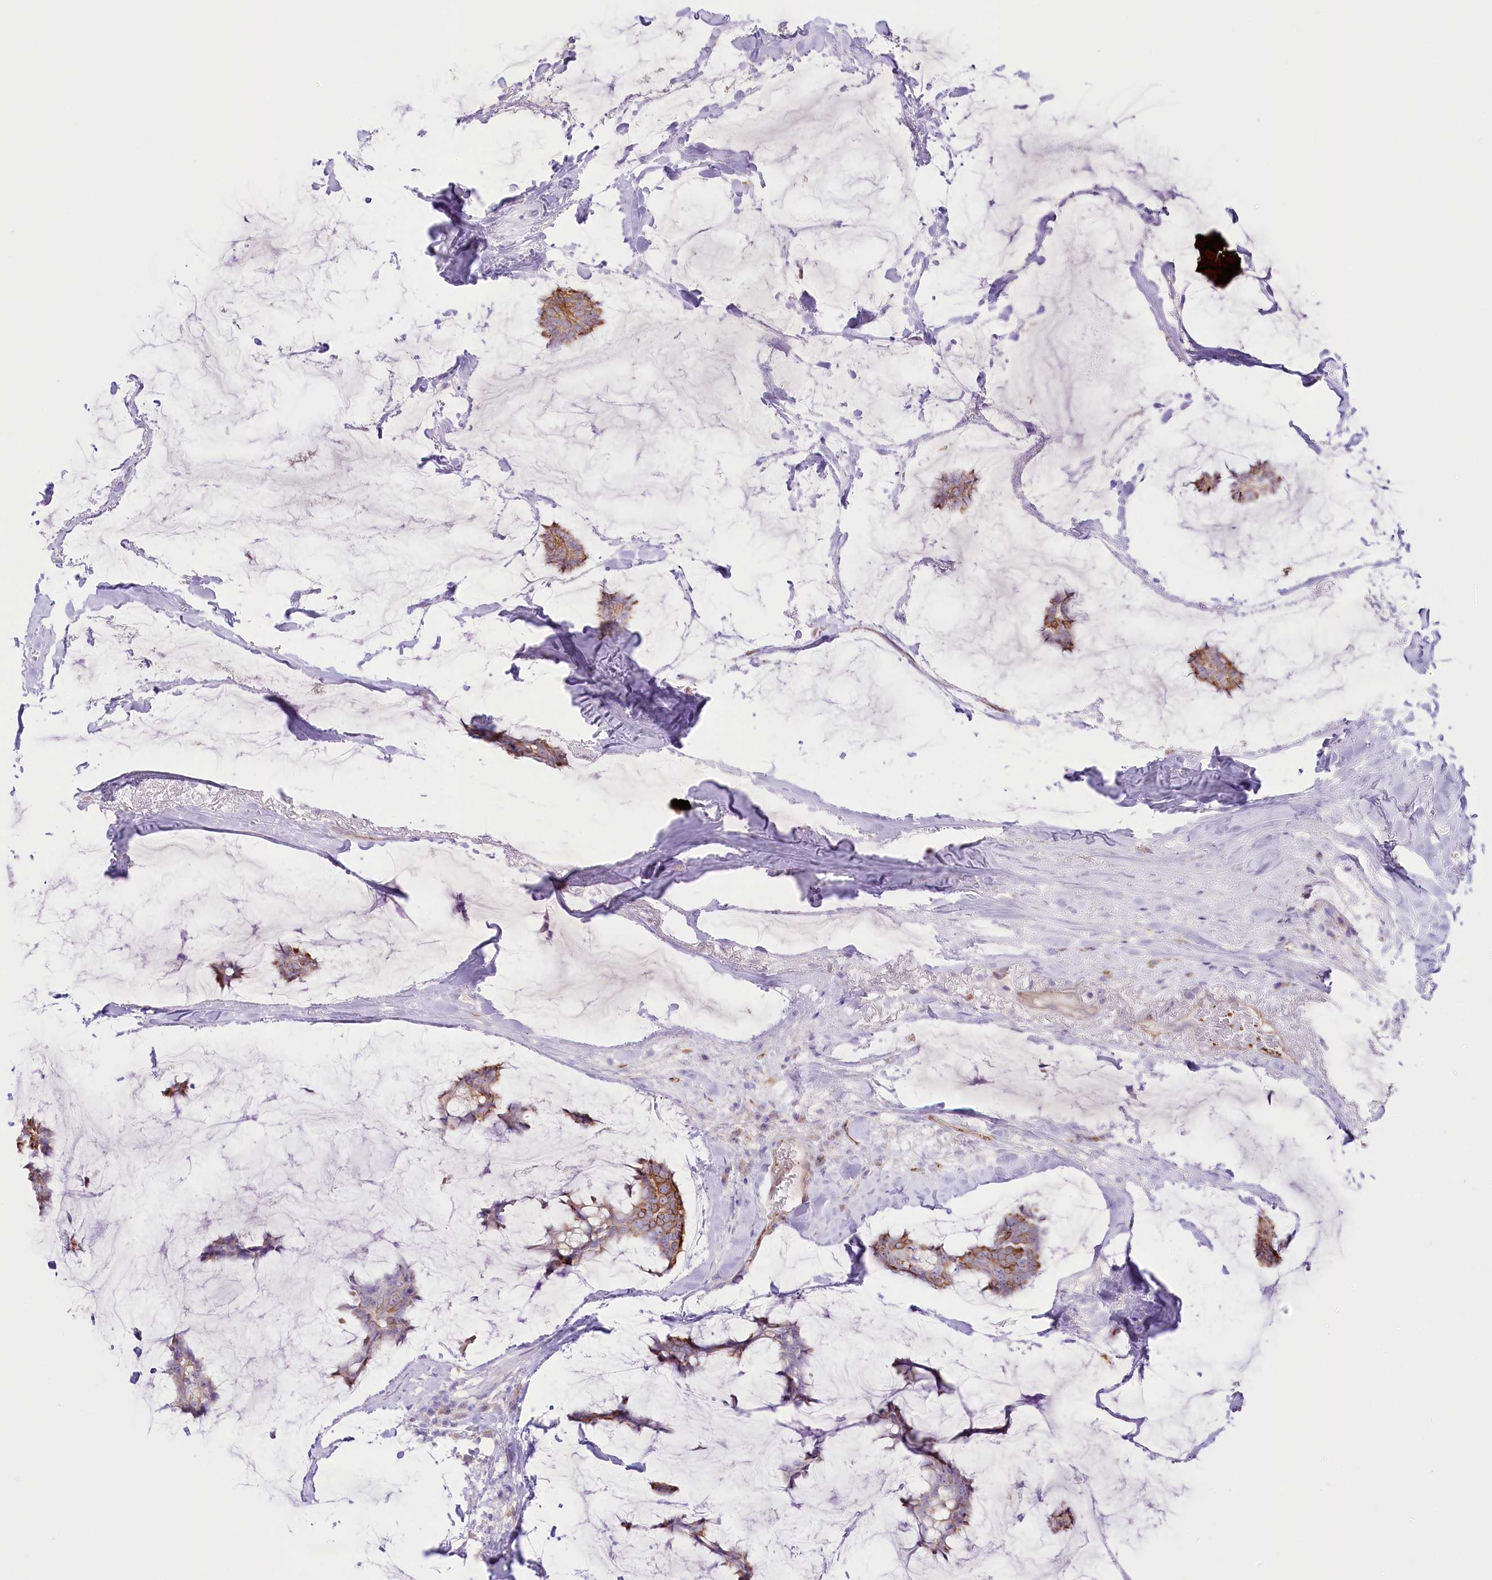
{"staining": {"intensity": "moderate", "quantity": ">75%", "location": "cytoplasmic/membranous"}, "tissue": "breast cancer", "cell_type": "Tumor cells", "image_type": "cancer", "snomed": [{"axis": "morphology", "description": "Duct carcinoma"}, {"axis": "topography", "description": "Breast"}], "caption": "Immunohistochemical staining of breast cancer shows medium levels of moderate cytoplasmic/membranous staining in approximately >75% of tumor cells.", "gene": "SLC39A10", "patient": {"sex": "female", "age": 93}}